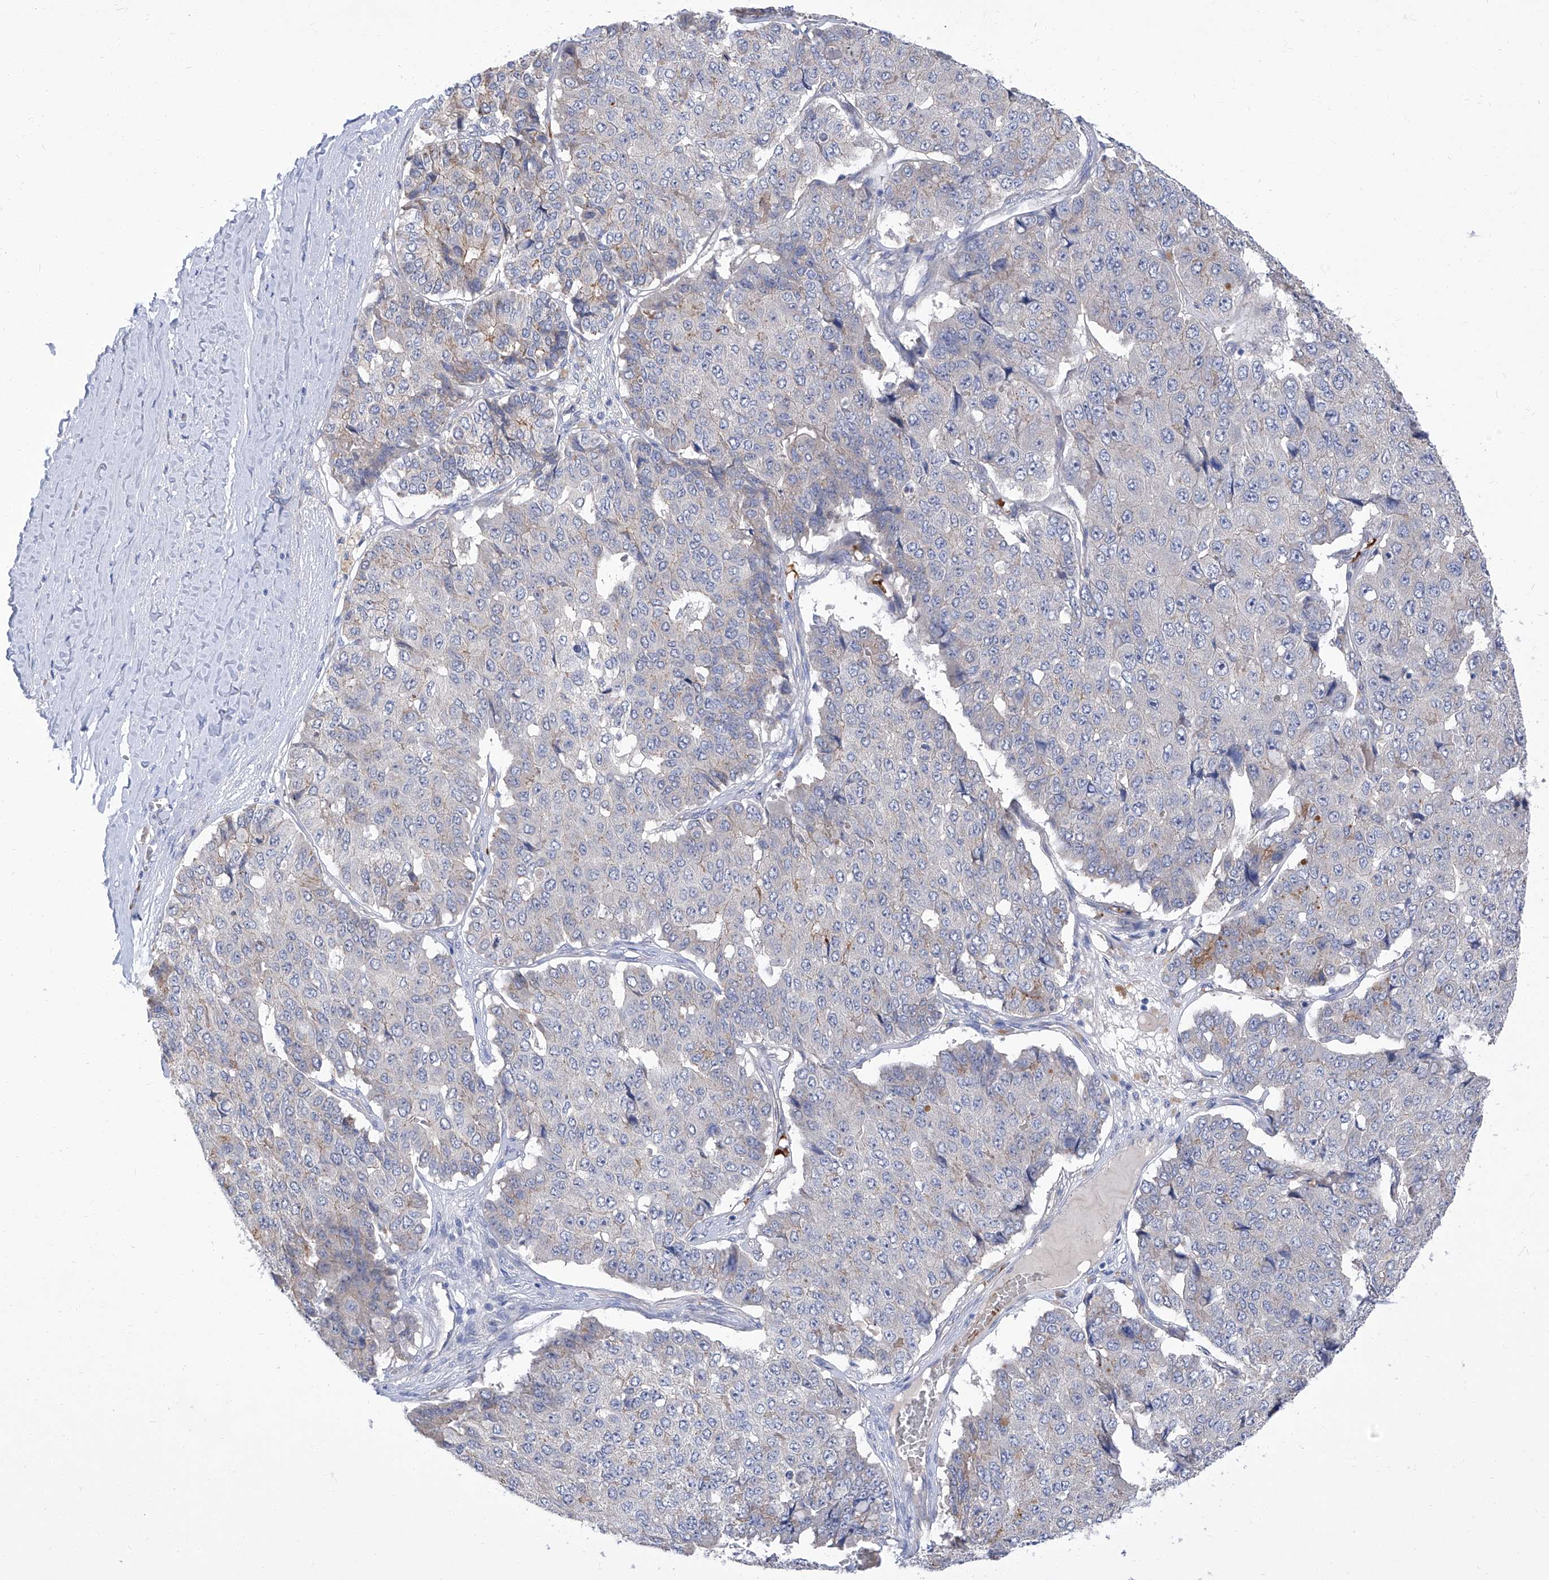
{"staining": {"intensity": "negative", "quantity": "none", "location": "none"}, "tissue": "pancreatic cancer", "cell_type": "Tumor cells", "image_type": "cancer", "snomed": [{"axis": "morphology", "description": "Adenocarcinoma, NOS"}, {"axis": "topography", "description": "Pancreas"}], "caption": "There is no significant staining in tumor cells of adenocarcinoma (pancreatic).", "gene": "PARD3", "patient": {"sex": "male", "age": 50}}